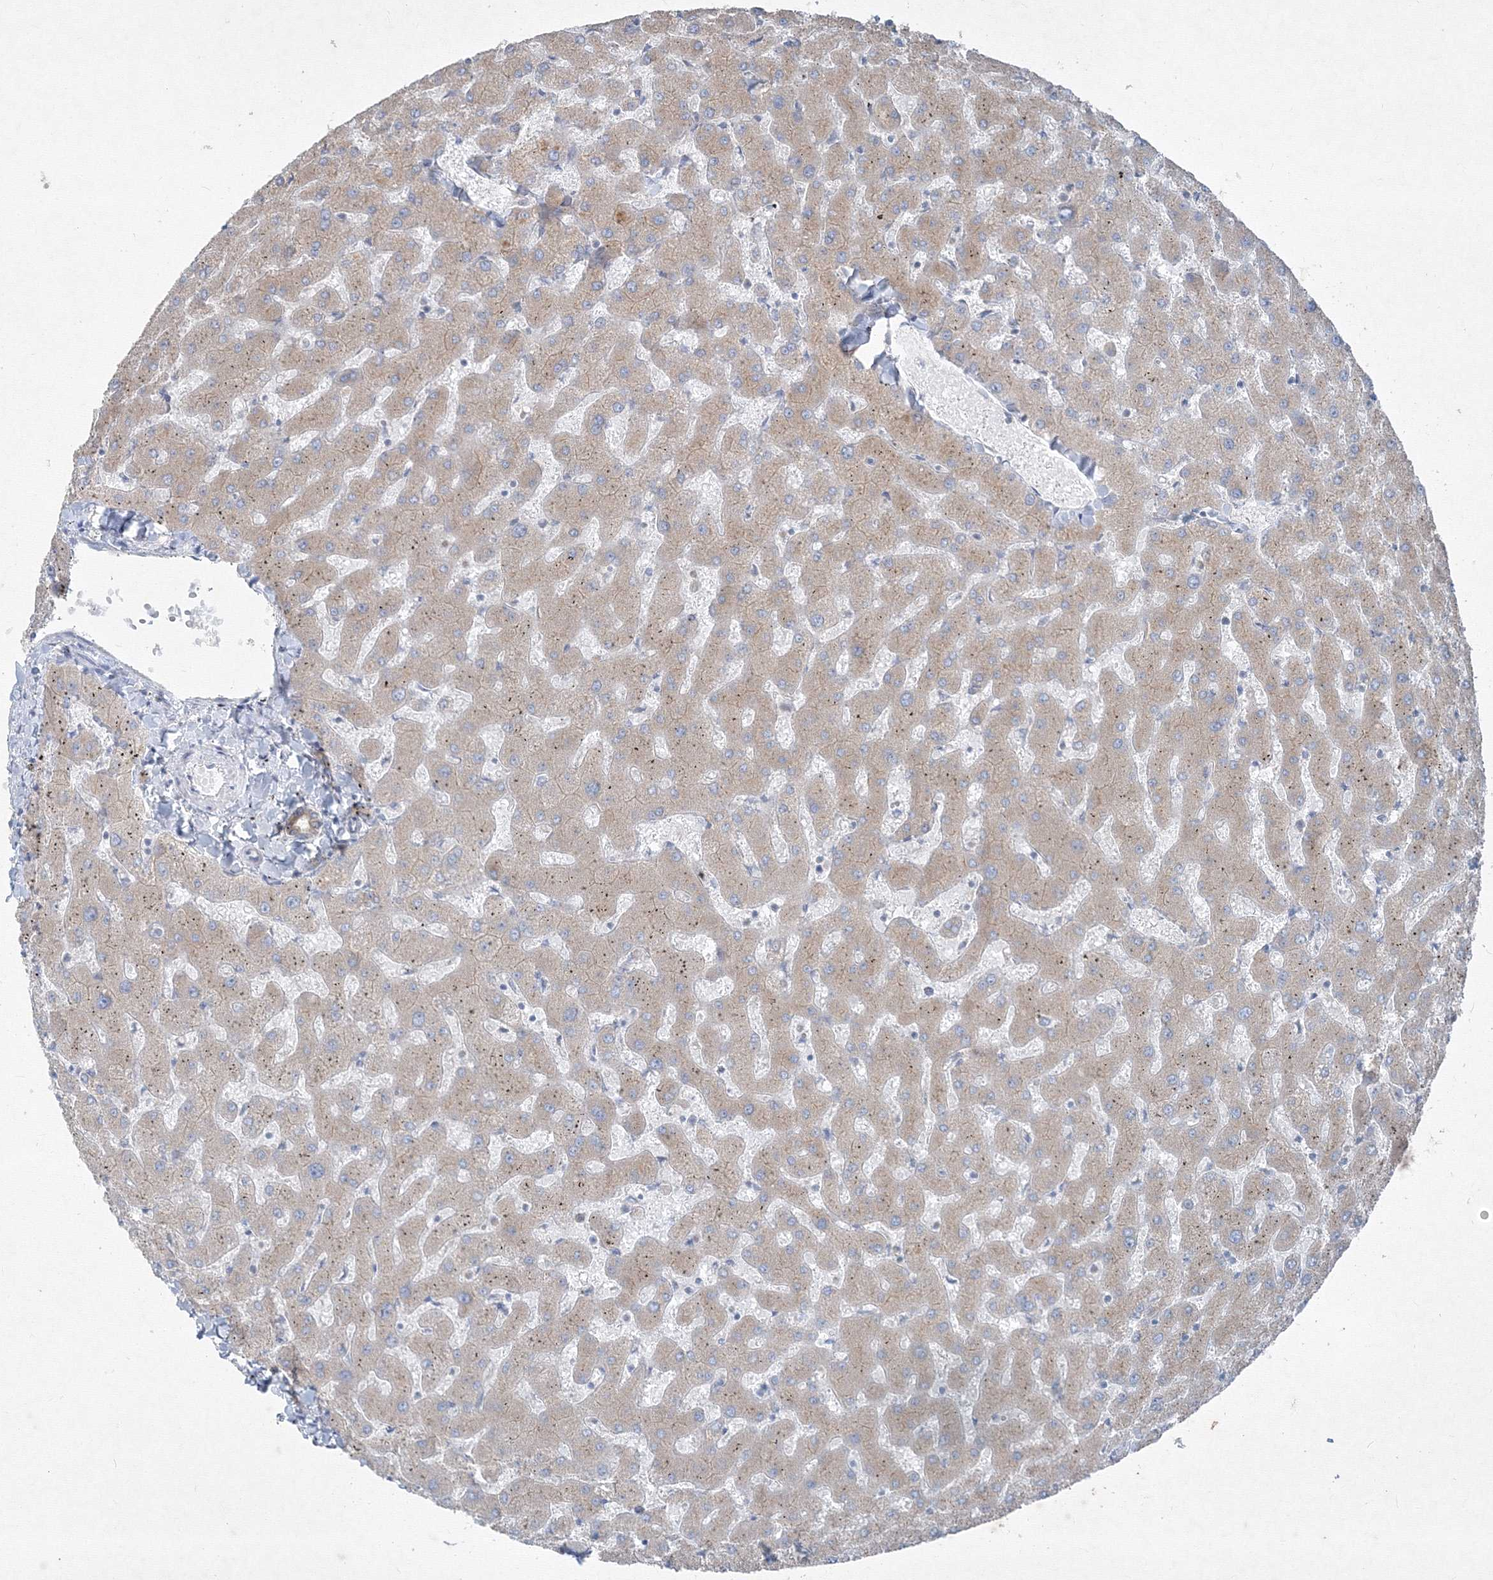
{"staining": {"intensity": "weak", "quantity": ">75%", "location": "cytoplasmic/membranous"}, "tissue": "liver", "cell_type": "Cholangiocytes", "image_type": "normal", "snomed": [{"axis": "morphology", "description": "Normal tissue, NOS"}, {"axis": "topography", "description": "Liver"}], "caption": "Liver stained for a protein displays weak cytoplasmic/membranous positivity in cholangiocytes. (Brightfield microscopy of DAB IHC at high magnification).", "gene": "IFNAR1", "patient": {"sex": "female", "age": 63}}